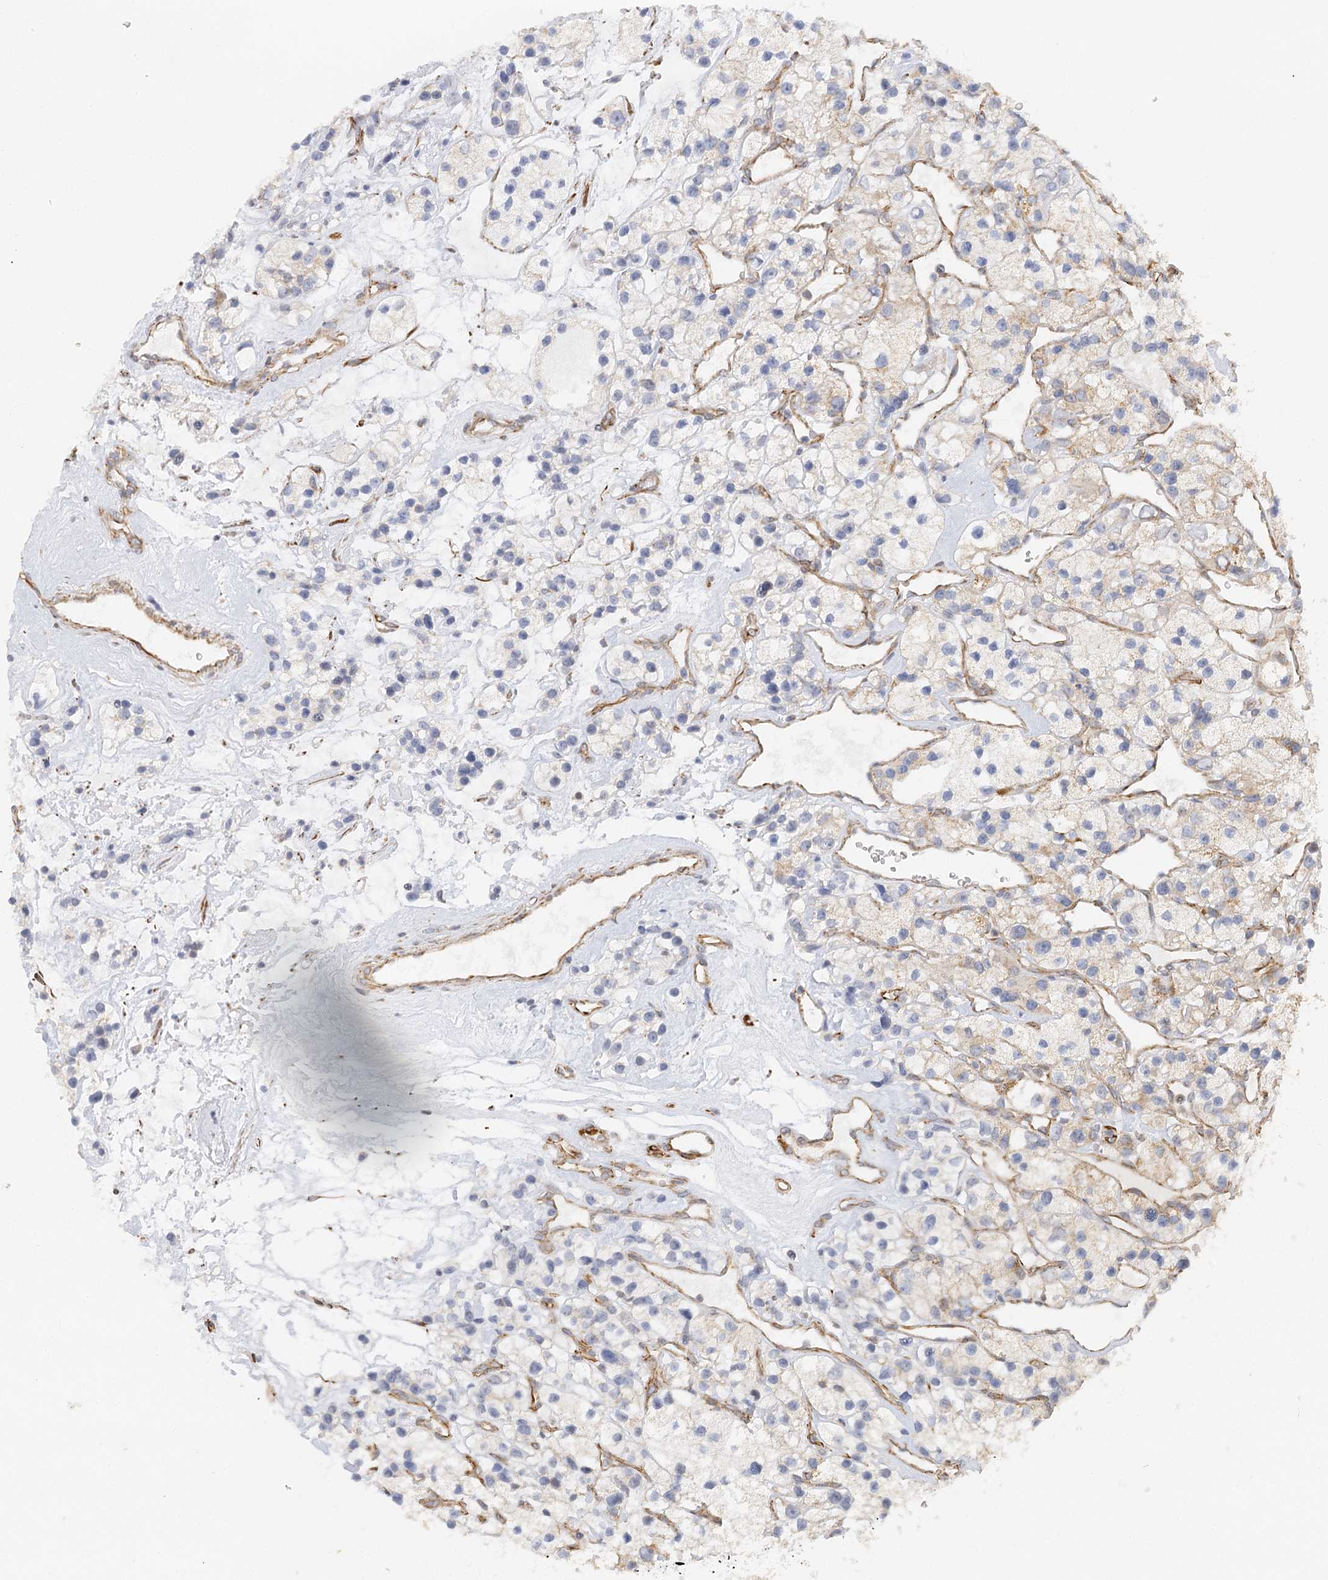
{"staining": {"intensity": "weak", "quantity": "<25%", "location": "cytoplasmic/membranous"}, "tissue": "renal cancer", "cell_type": "Tumor cells", "image_type": "cancer", "snomed": [{"axis": "morphology", "description": "Adenocarcinoma, NOS"}, {"axis": "topography", "description": "Kidney"}], "caption": "The image demonstrates no significant positivity in tumor cells of renal cancer (adenocarcinoma).", "gene": "NELL2", "patient": {"sex": "female", "age": 57}}